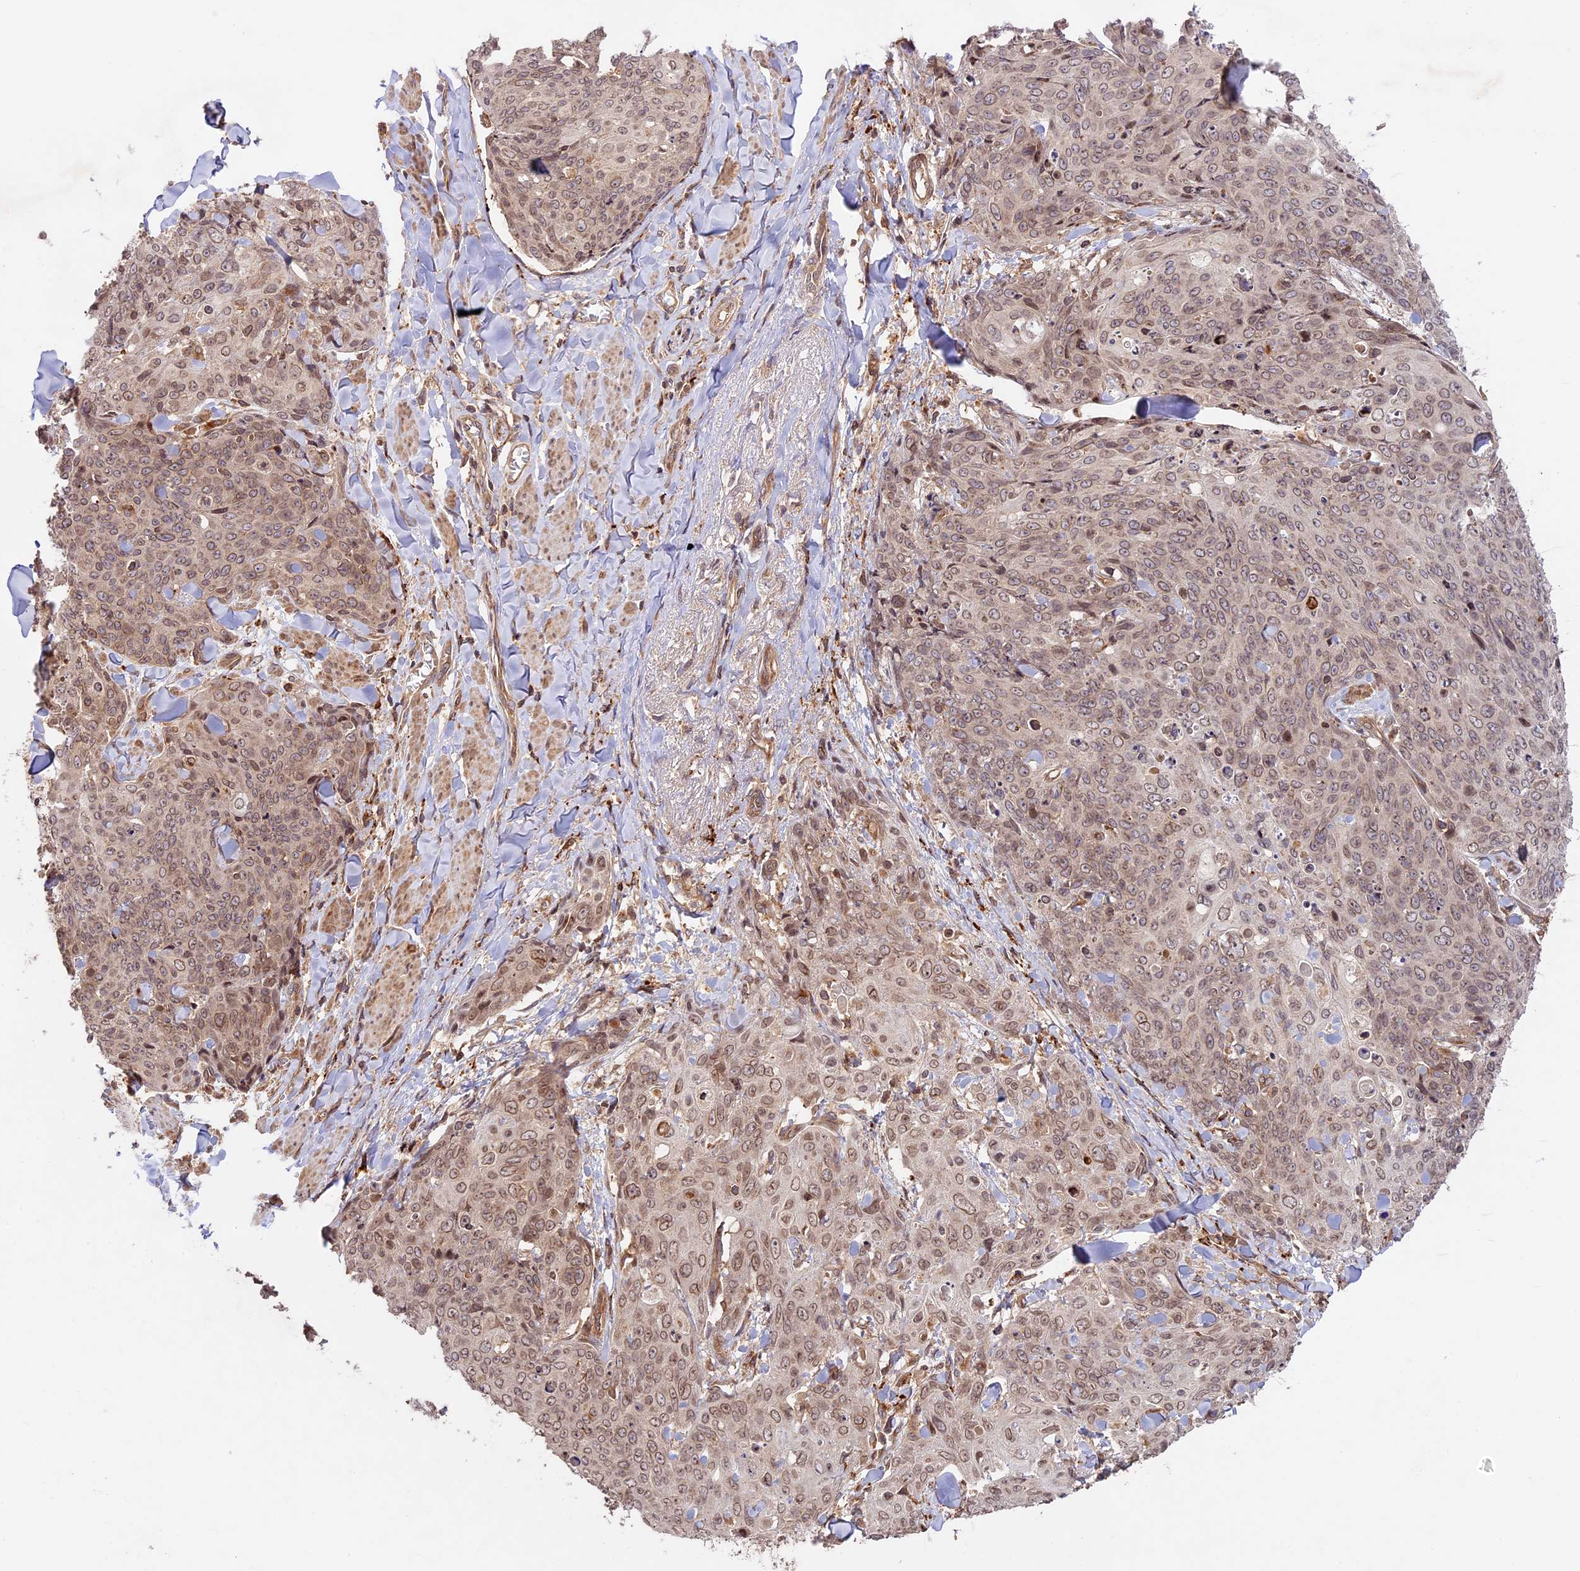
{"staining": {"intensity": "weak", "quantity": ">75%", "location": "cytoplasmic/membranous,nuclear"}, "tissue": "skin cancer", "cell_type": "Tumor cells", "image_type": "cancer", "snomed": [{"axis": "morphology", "description": "Squamous cell carcinoma, NOS"}, {"axis": "topography", "description": "Skin"}, {"axis": "topography", "description": "Vulva"}], "caption": "This micrograph exhibits immunohistochemistry (IHC) staining of human skin cancer (squamous cell carcinoma), with low weak cytoplasmic/membranous and nuclear staining in approximately >75% of tumor cells.", "gene": "DGKH", "patient": {"sex": "female", "age": 85}}